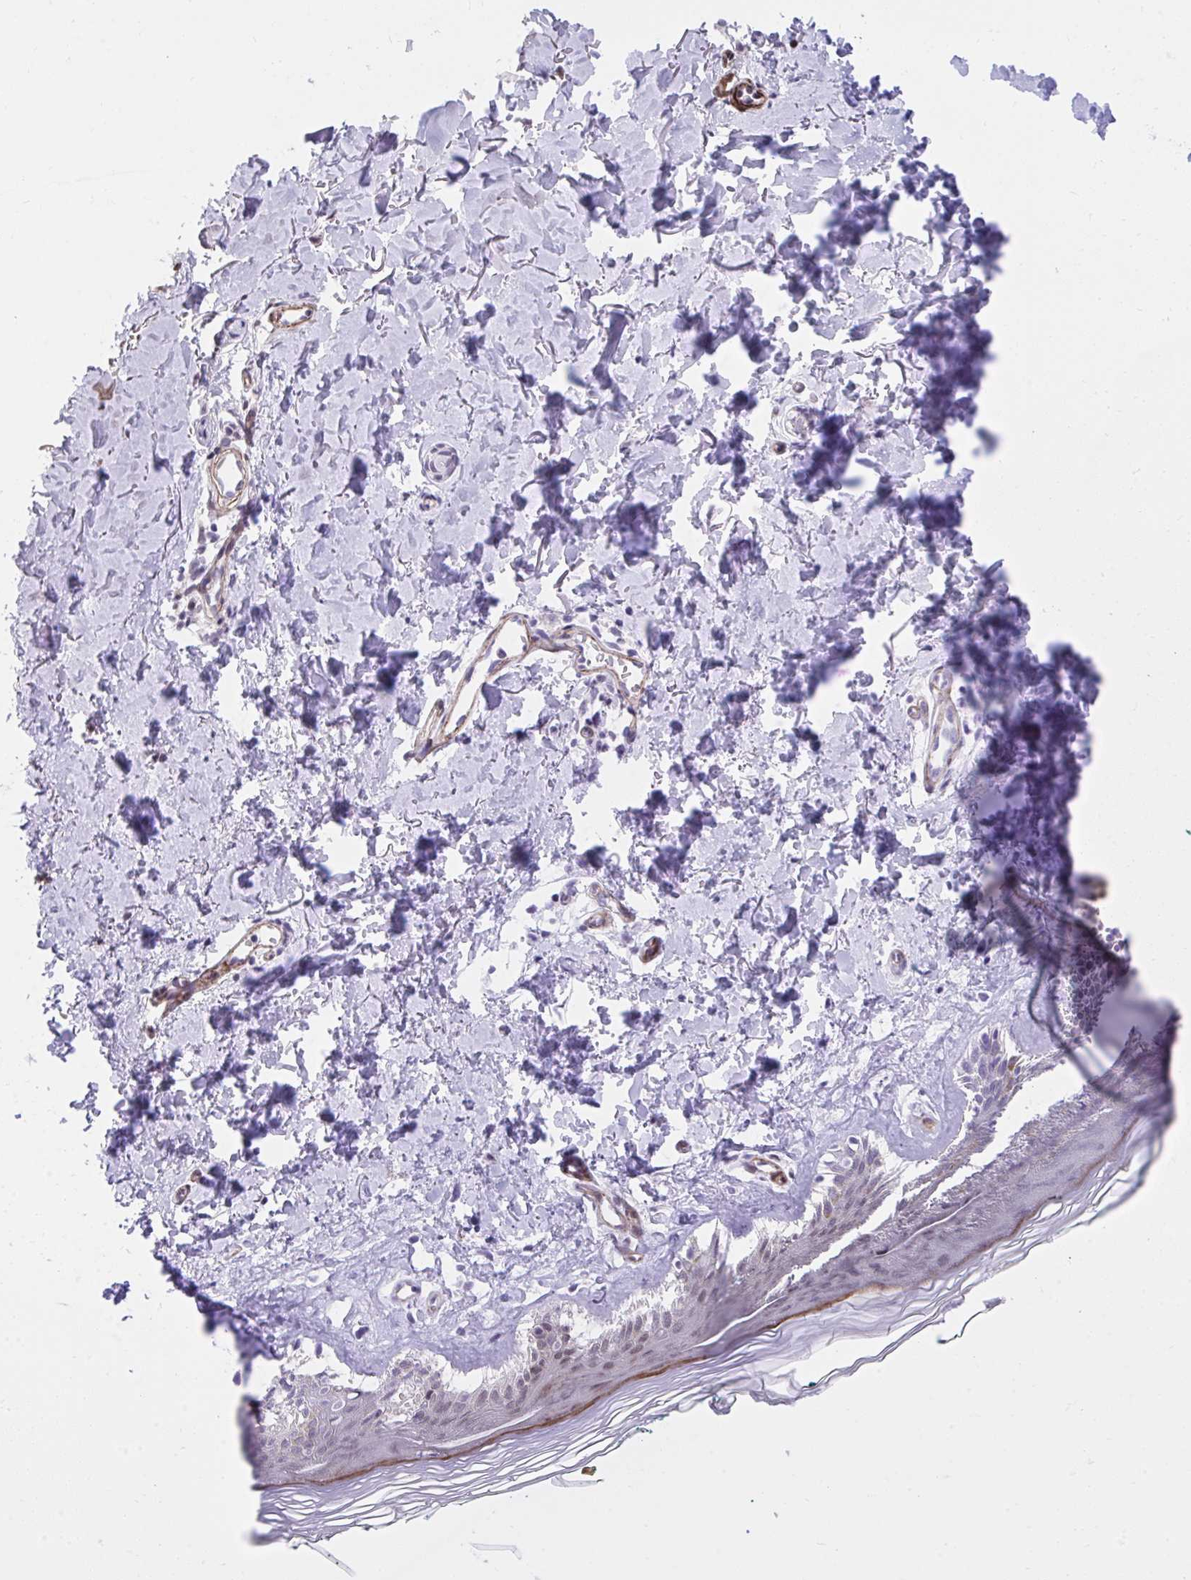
{"staining": {"intensity": "negative", "quantity": "none", "location": "none"}, "tissue": "skin", "cell_type": "Fibroblasts", "image_type": "normal", "snomed": [{"axis": "morphology", "description": "Normal tissue, NOS"}, {"axis": "topography", "description": "Skin"}, {"axis": "topography", "description": "Peripheral nerve tissue"}], "caption": "There is no significant positivity in fibroblasts of skin. (Stains: DAB (3,3'-diaminobenzidine) IHC with hematoxylin counter stain, Microscopy: brightfield microscopy at high magnification).", "gene": "KCNN4", "patient": {"sex": "female", "age": 45}}